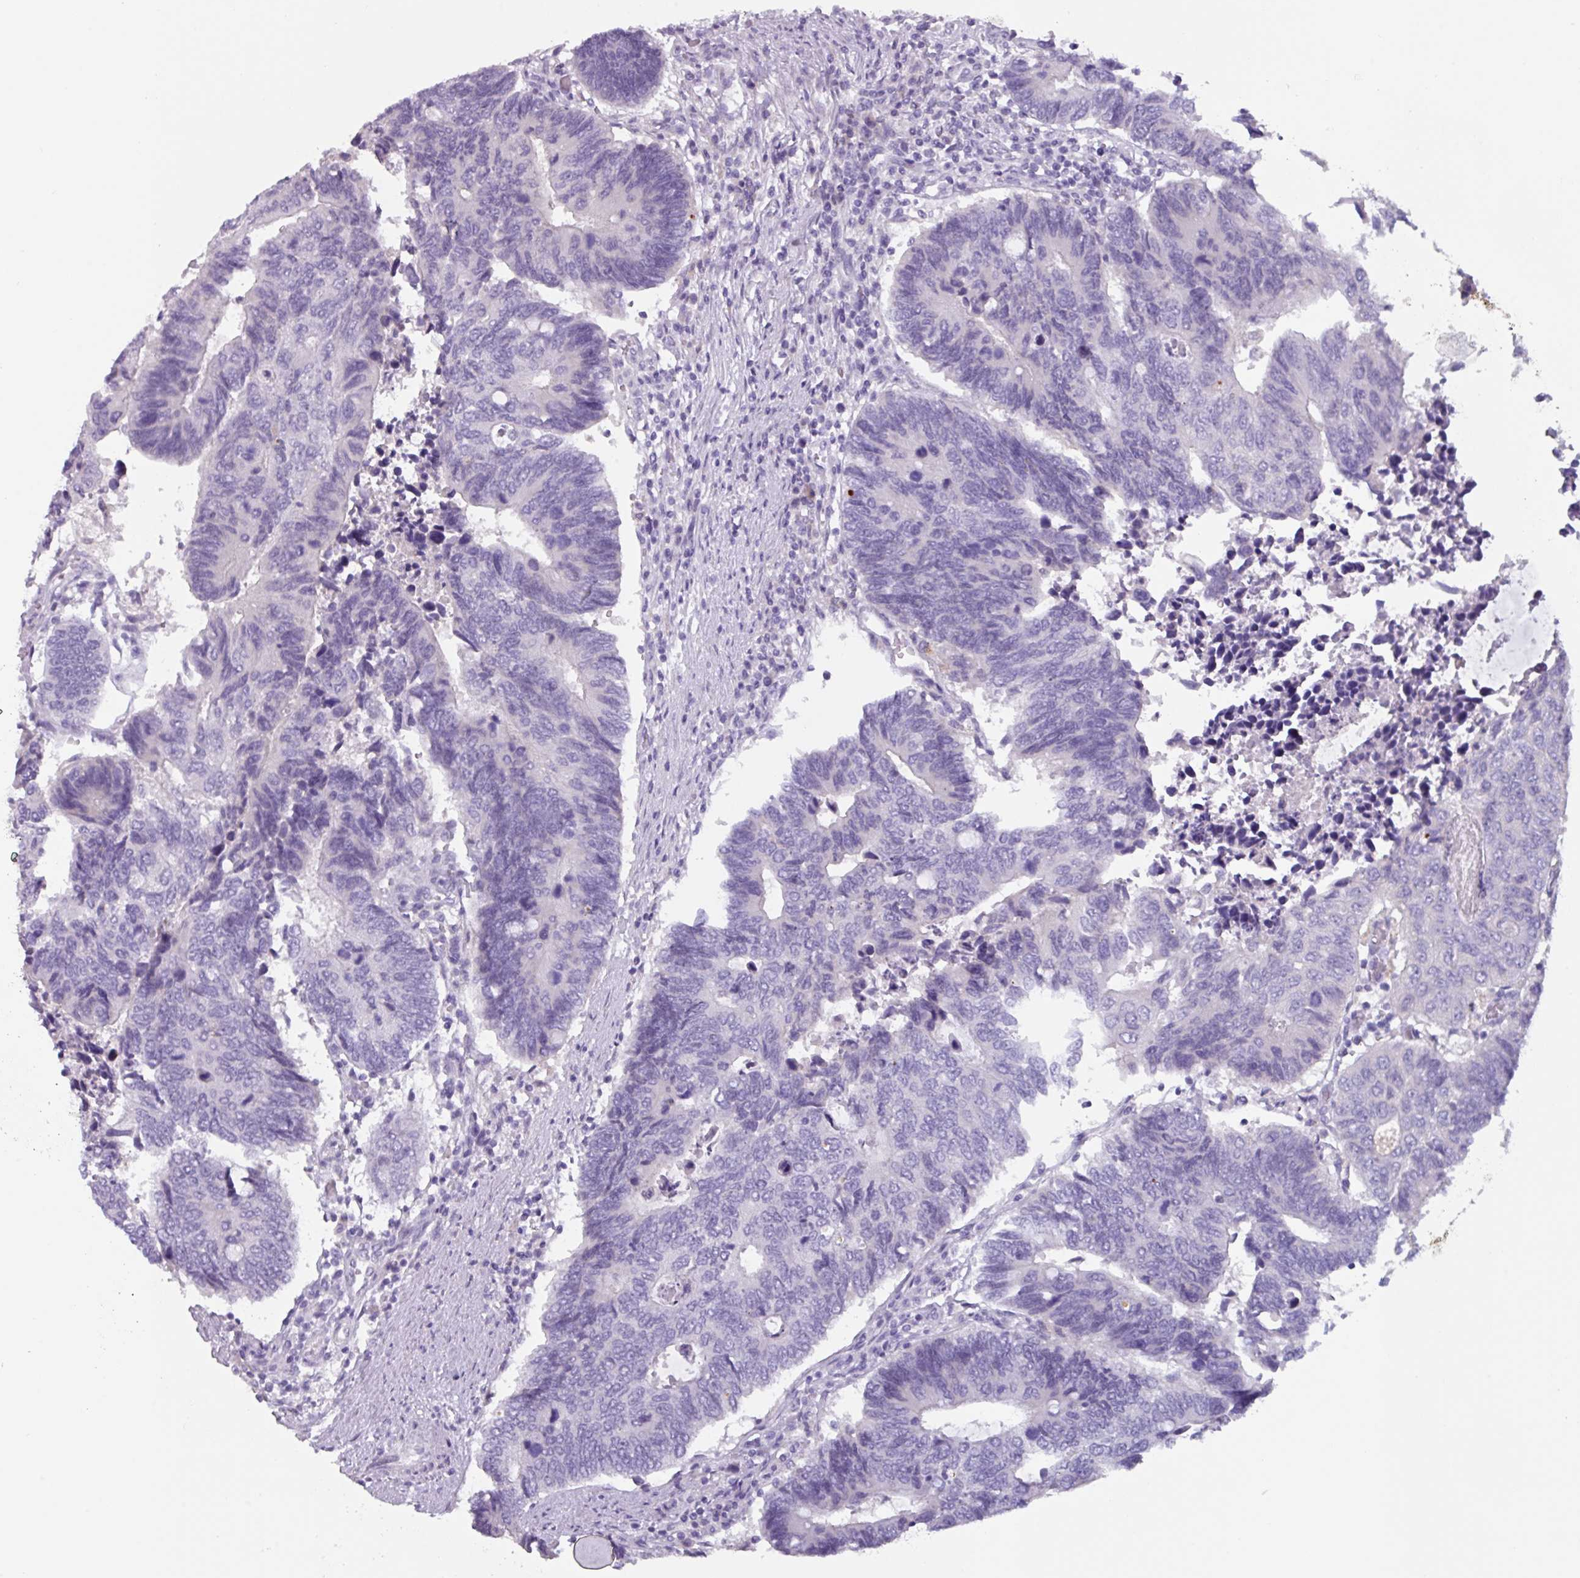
{"staining": {"intensity": "negative", "quantity": "none", "location": "none"}, "tissue": "colorectal cancer", "cell_type": "Tumor cells", "image_type": "cancer", "snomed": [{"axis": "morphology", "description": "Adenocarcinoma, NOS"}, {"axis": "topography", "description": "Colon"}], "caption": "A high-resolution image shows immunohistochemistry staining of colorectal cancer (adenocarcinoma), which demonstrates no significant positivity in tumor cells.", "gene": "OR2T10", "patient": {"sex": "male", "age": 87}}